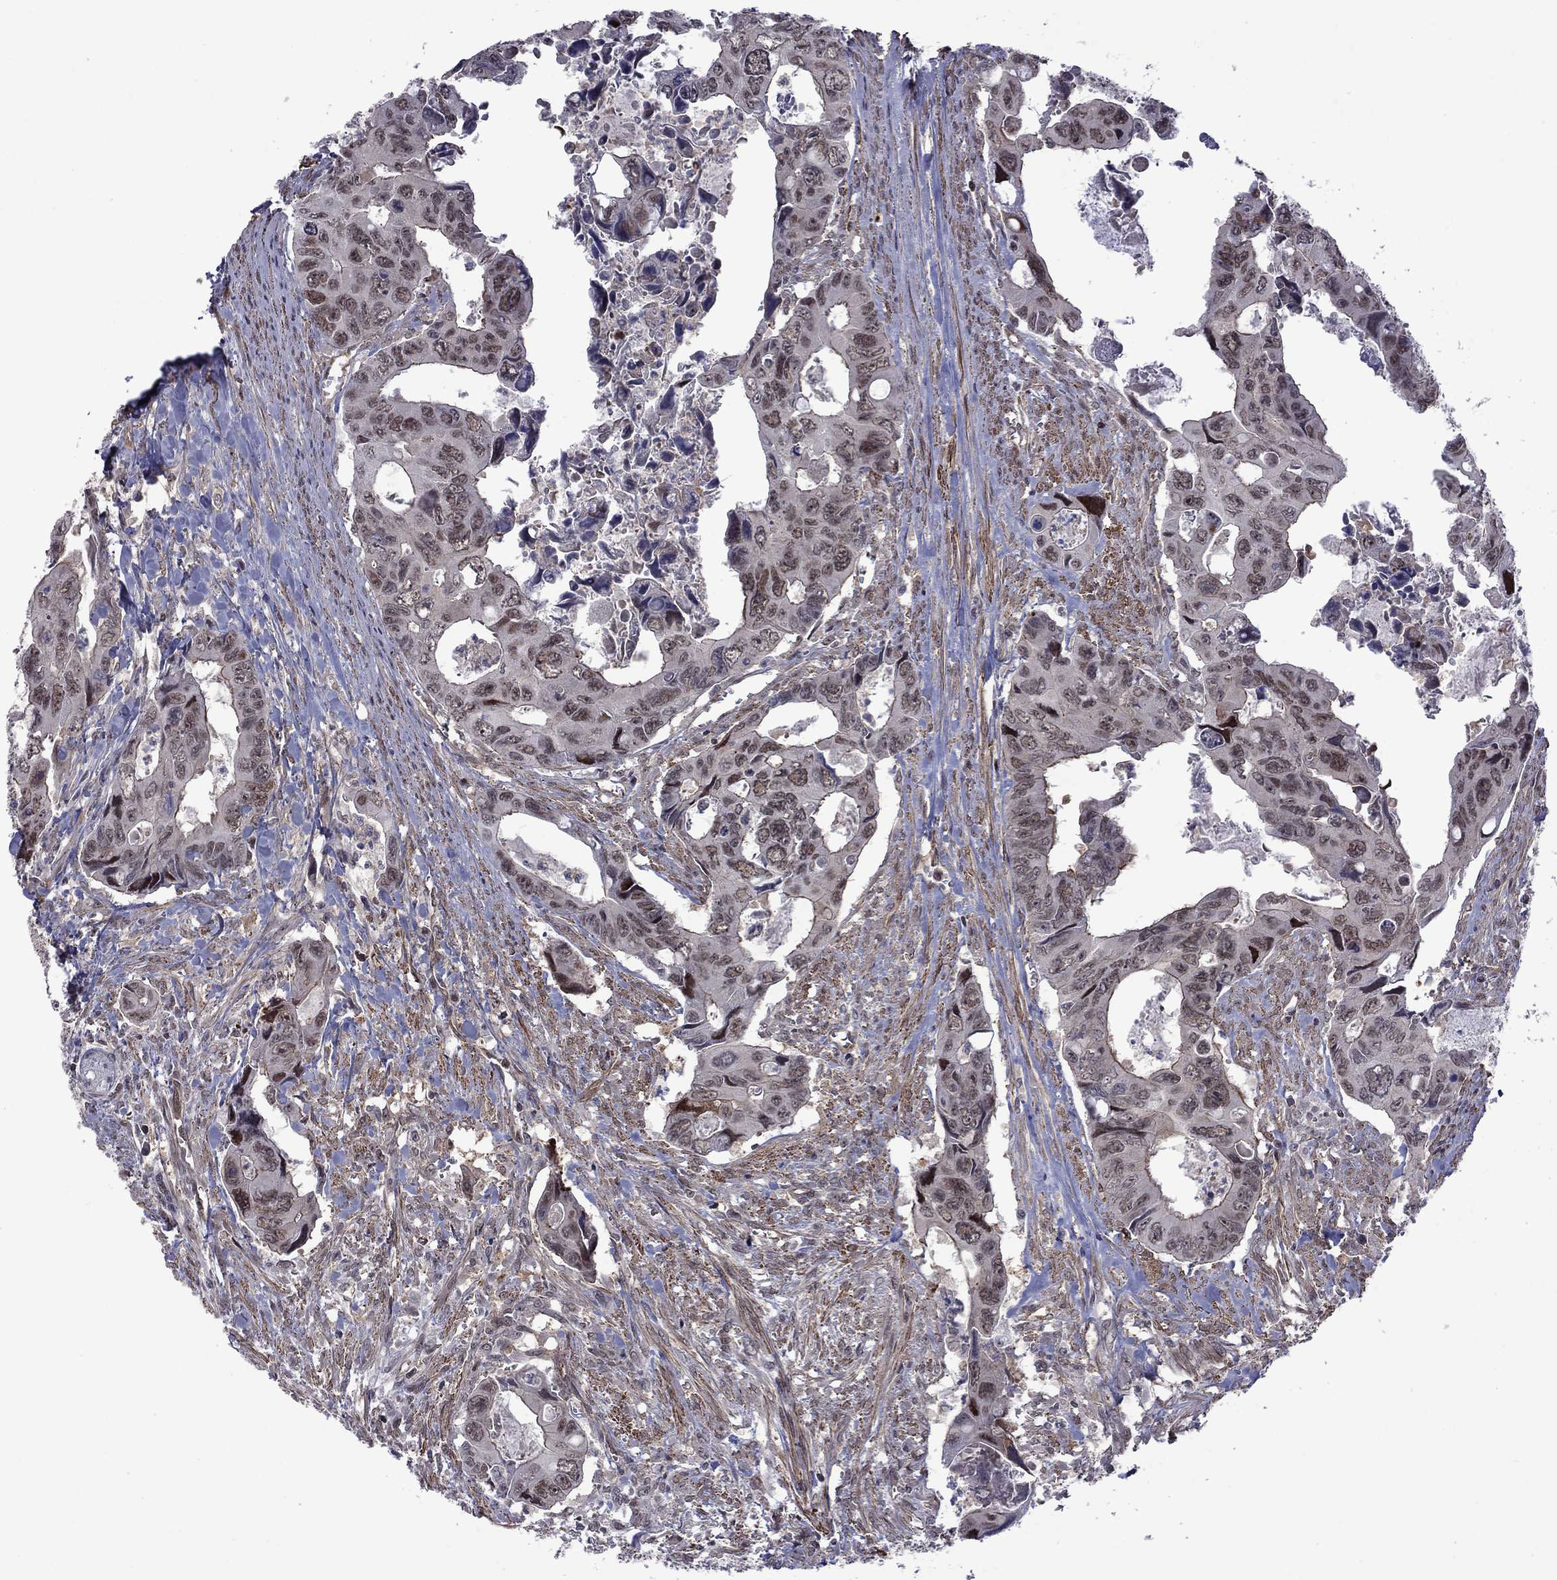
{"staining": {"intensity": "moderate", "quantity": "<25%", "location": "nuclear"}, "tissue": "colorectal cancer", "cell_type": "Tumor cells", "image_type": "cancer", "snomed": [{"axis": "morphology", "description": "Adenocarcinoma, NOS"}, {"axis": "topography", "description": "Rectum"}], "caption": "Immunohistochemistry (IHC) of colorectal cancer (adenocarcinoma) displays low levels of moderate nuclear expression in about <25% of tumor cells. (brown staining indicates protein expression, while blue staining denotes nuclei).", "gene": "BRF1", "patient": {"sex": "male", "age": 62}}